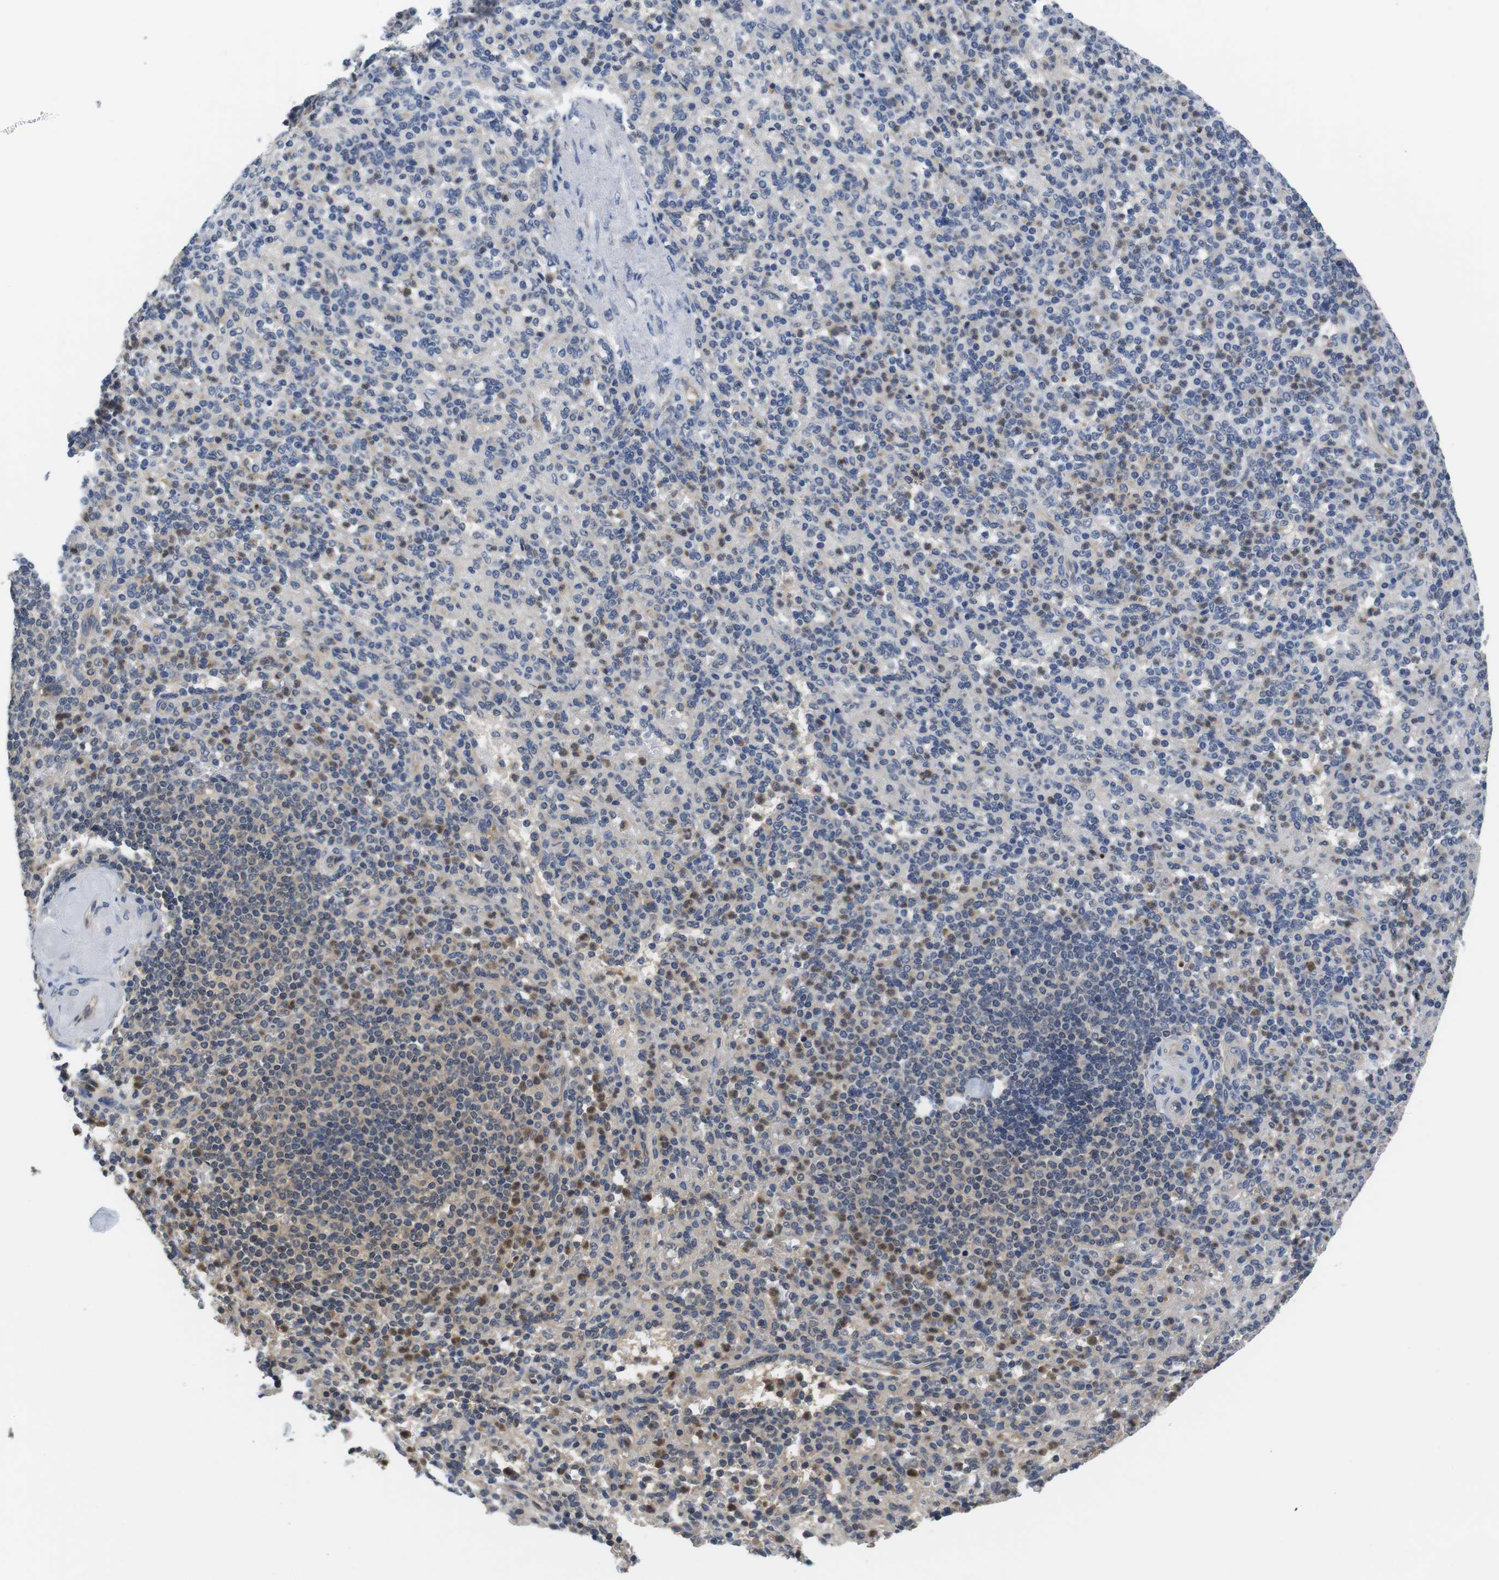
{"staining": {"intensity": "weak", "quantity": "25%-75%", "location": "cytoplasmic/membranous"}, "tissue": "spleen", "cell_type": "Cells in red pulp", "image_type": "normal", "snomed": [{"axis": "morphology", "description": "Normal tissue, NOS"}, {"axis": "topography", "description": "Spleen"}], "caption": "High-power microscopy captured an immunohistochemistry histopathology image of normal spleen, revealing weak cytoplasmic/membranous expression in approximately 25%-75% of cells in red pulp. Immunohistochemistry (ihc) stains the protein in brown and the nuclei are stained blue.", "gene": "FADD", "patient": {"sex": "female", "age": 74}}